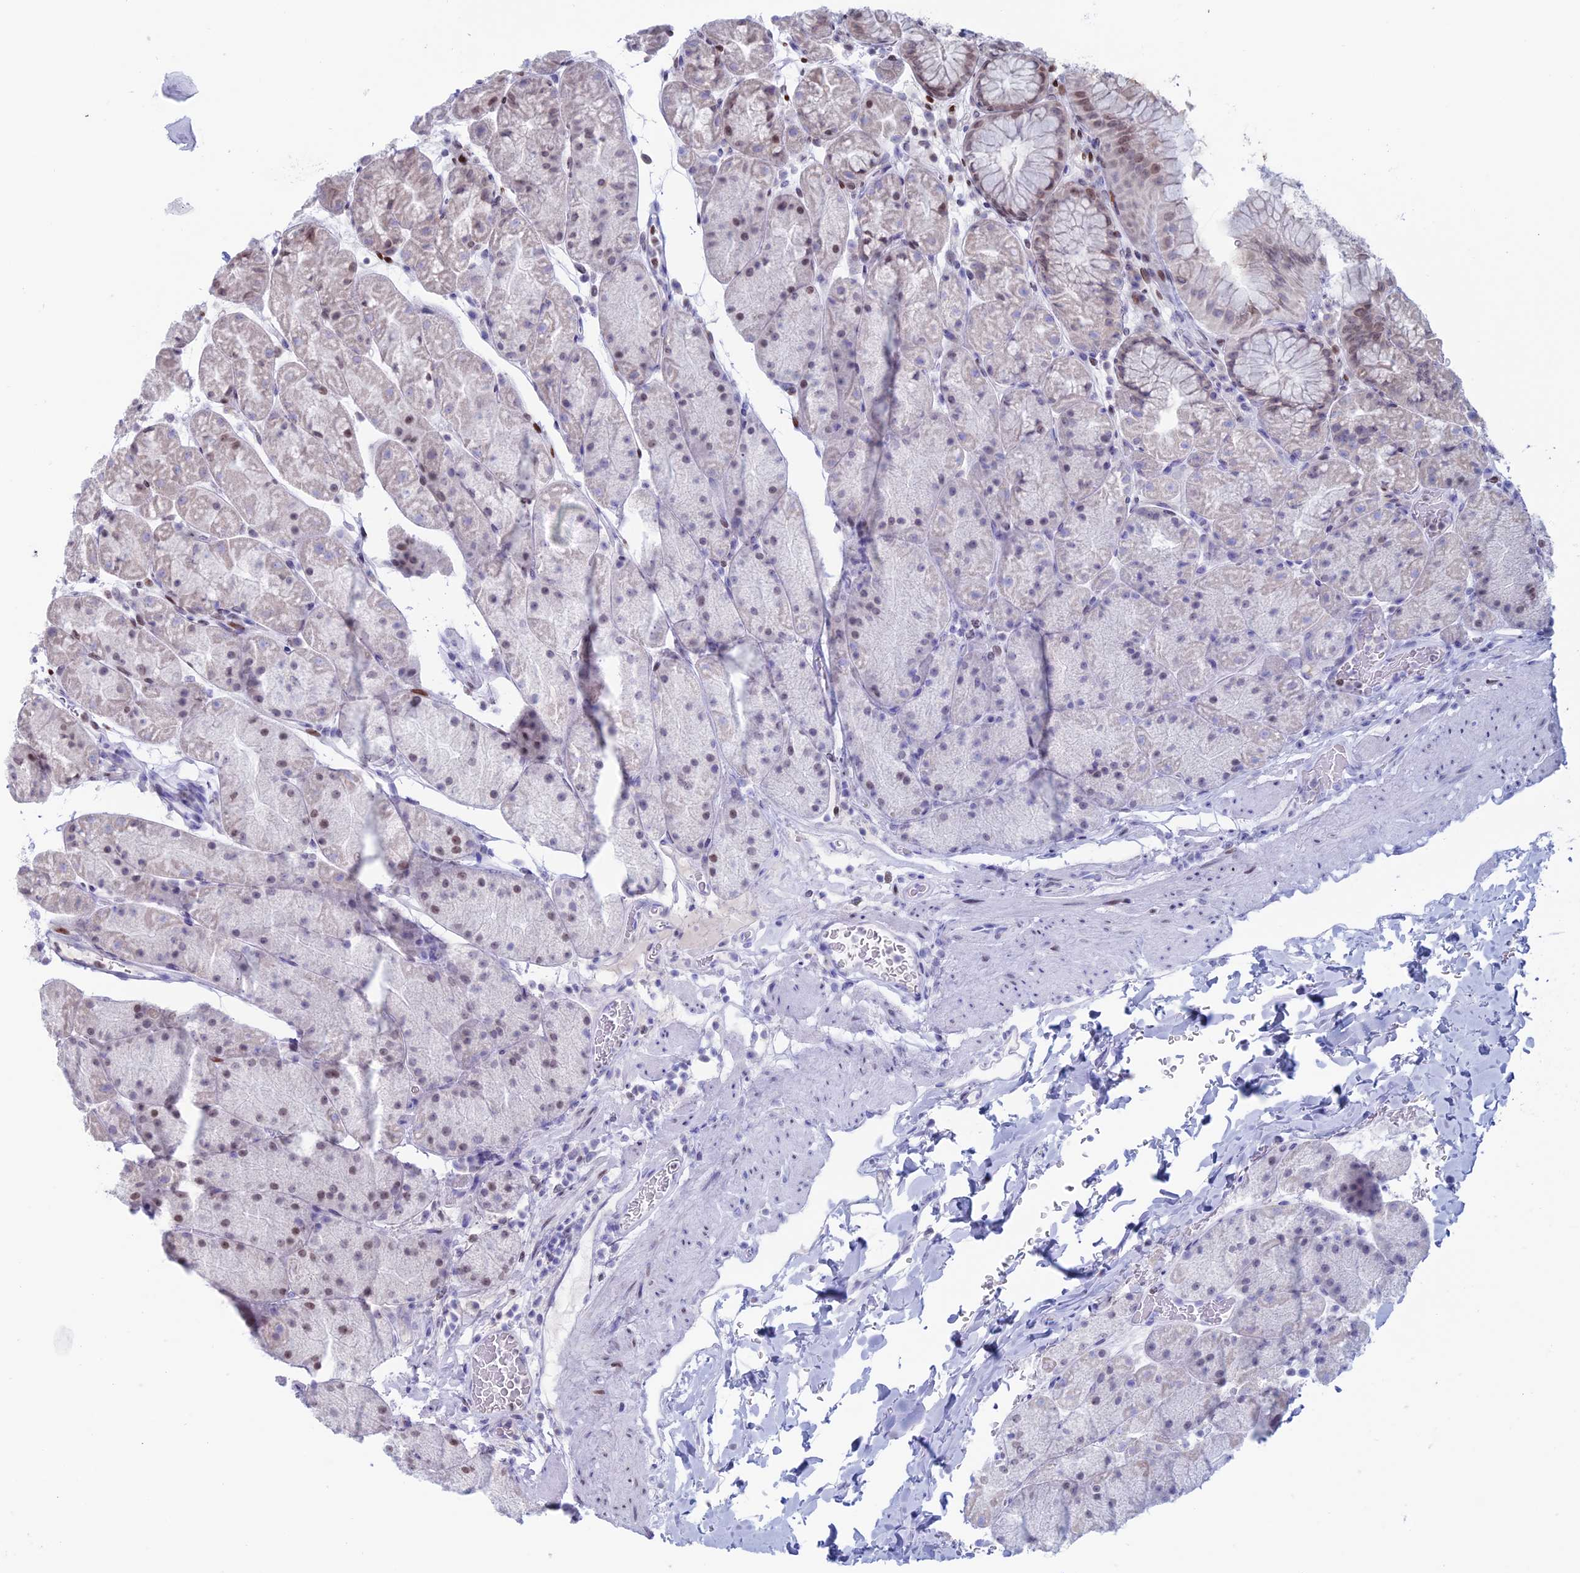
{"staining": {"intensity": "weak", "quantity": "25%-75%", "location": "nuclear"}, "tissue": "stomach", "cell_type": "Glandular cells", "image_type": "normal", "snomed": [{"axis": "morphology", "description": "Normal tissue, NOS"}, {"axis": "topography", "description": "Stomach, upper"}, {"axis": "topography", "description": "Stomach, lower"}], "caption": "Protein staining reveals weak nuclear expression in approximately 25%-75% of glandular cells in unremarkable stomach.", "gene": "CERS6", "patient": {"sex": "male", "age": 67}}